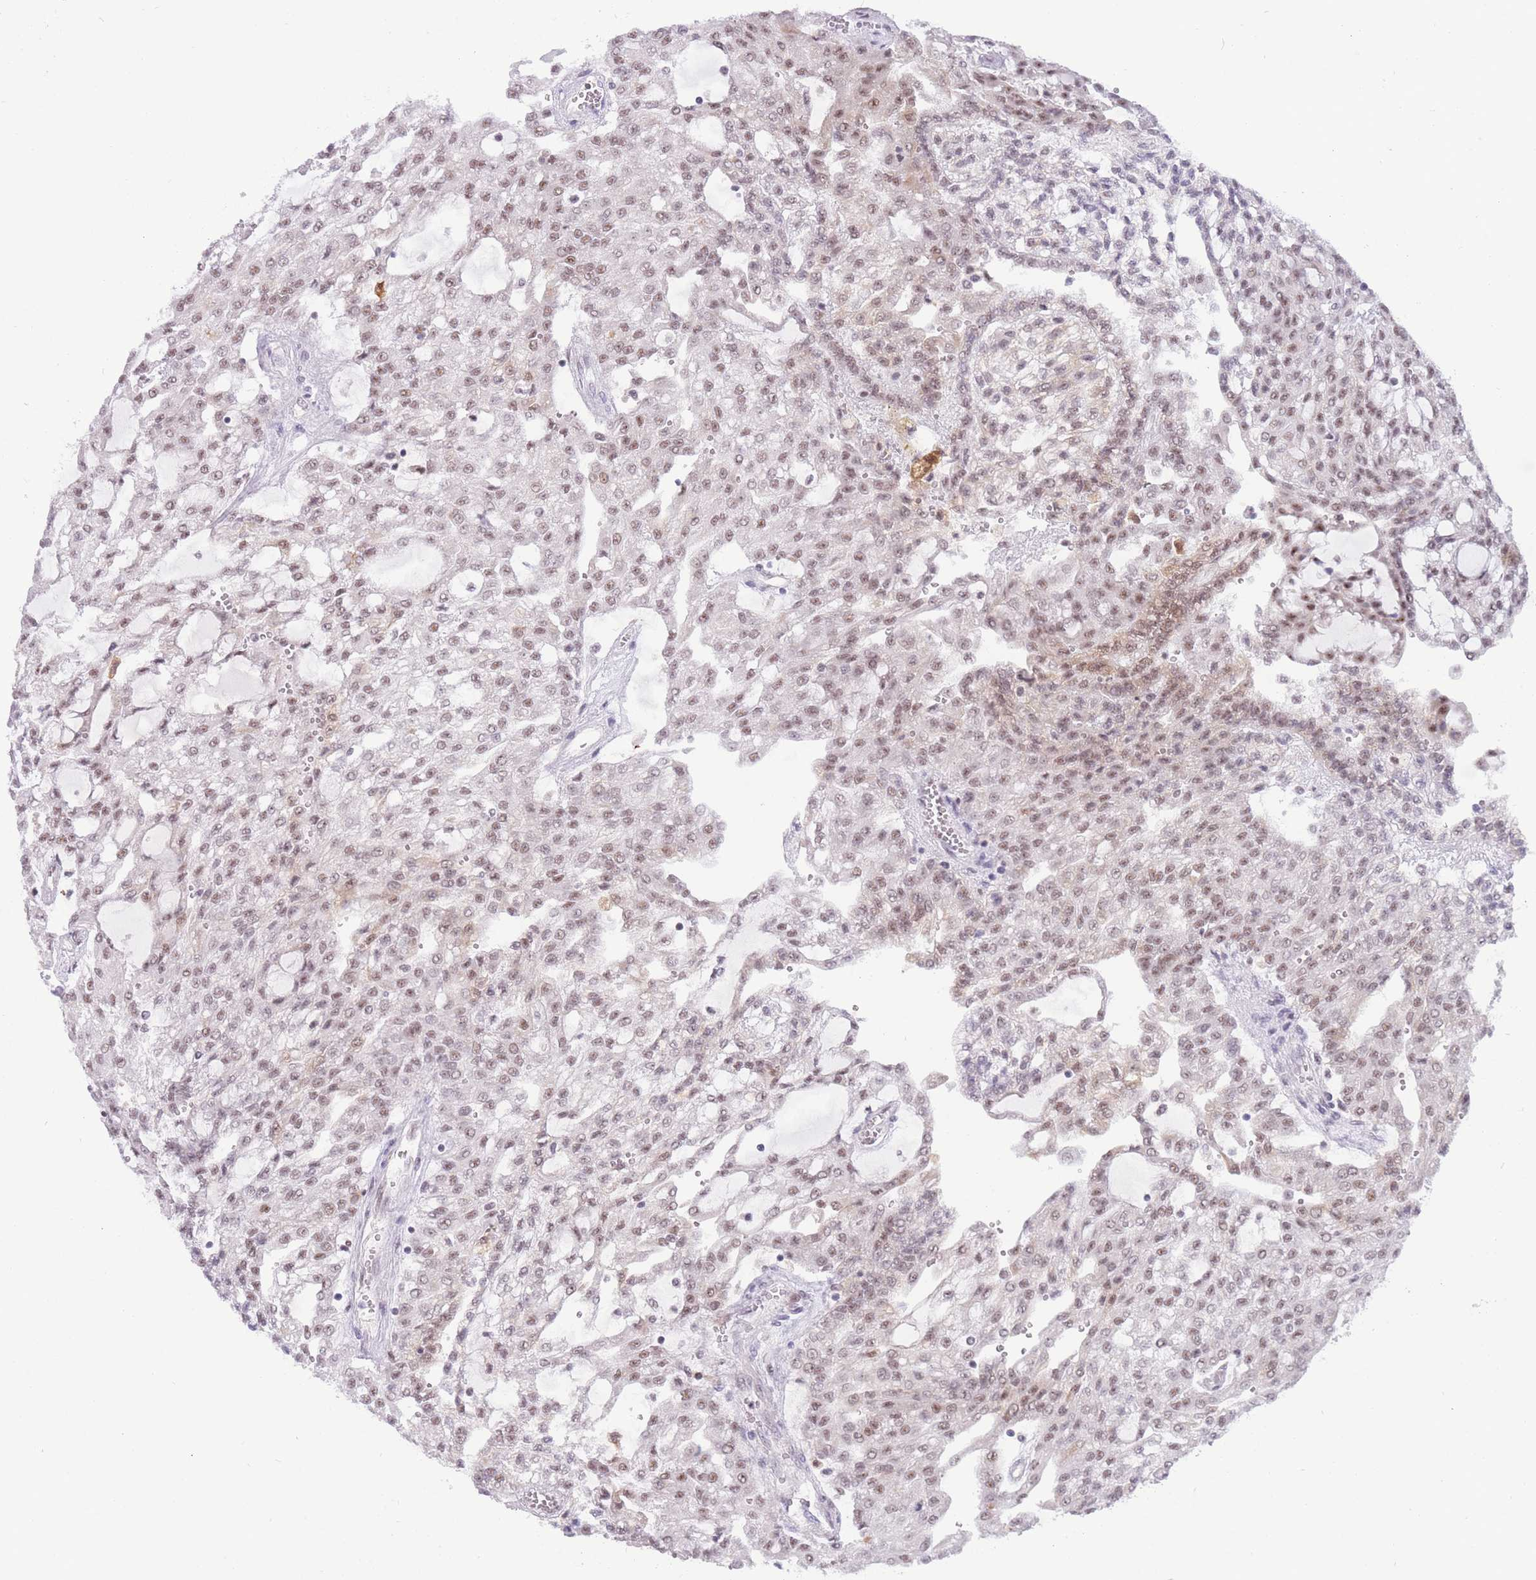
{"staining": {"intensity": "weak", "quantity": ">75%", "location": "nuclear"}, "tissue": "renal cancer", "cell_type": "Tumor cells", "image_type": "cancer", "snomed": [{"axis": "morphology", "description": "Adenocarcinoma, NOS"}, {"axis": "topography", "description": "Kidney"}], "caption": "Weak nuclear positivity is seen in approximately >75% of tumor cells in renal cancer.", "gene": "CYP2B6", "patient": {"sex": "male", "age": 63}}